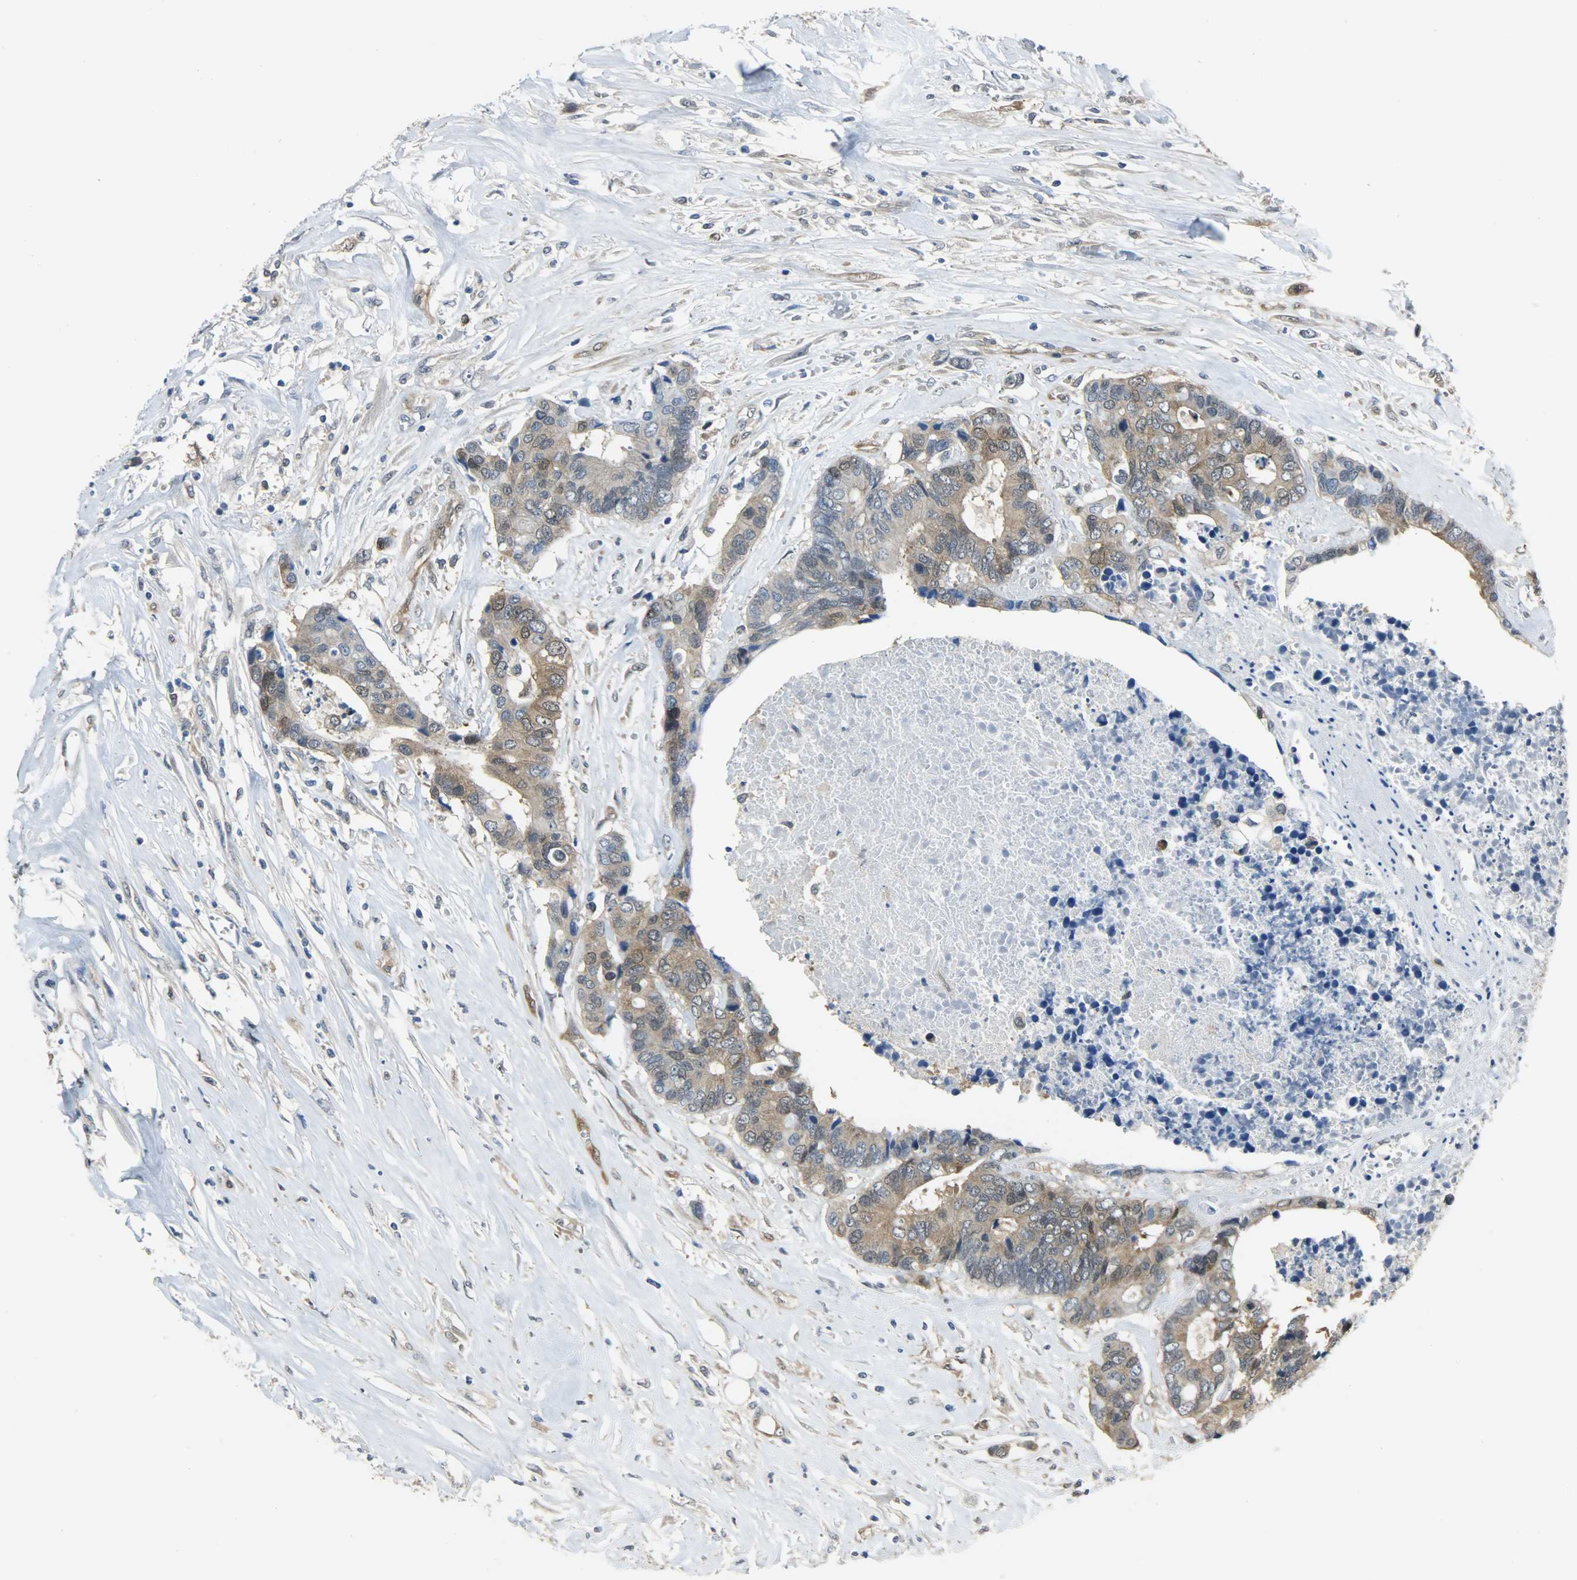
{"staining": {"intensity": "moderate", "quantity": ">75%", "location": "cytoplasmic/membranous,nuclear"}, "tissue": "colorectal cancer", "cell_type": "Tumor cells", "image_type": "cancer", "snomed": [{"axis": "morphology", "description": "Adenocarcinoma, NOS"}, {"axis": "topography", "description": "Rectum"}], "caption": "The immunohistochemical stain highlights moderate cytoplasmic/membranous and nuclear expression in tumor cells of colorectal adenocarcinoma tissue.", "gene": "EIF4EBP1", "patient": {"sex": "male", "age": 55}}